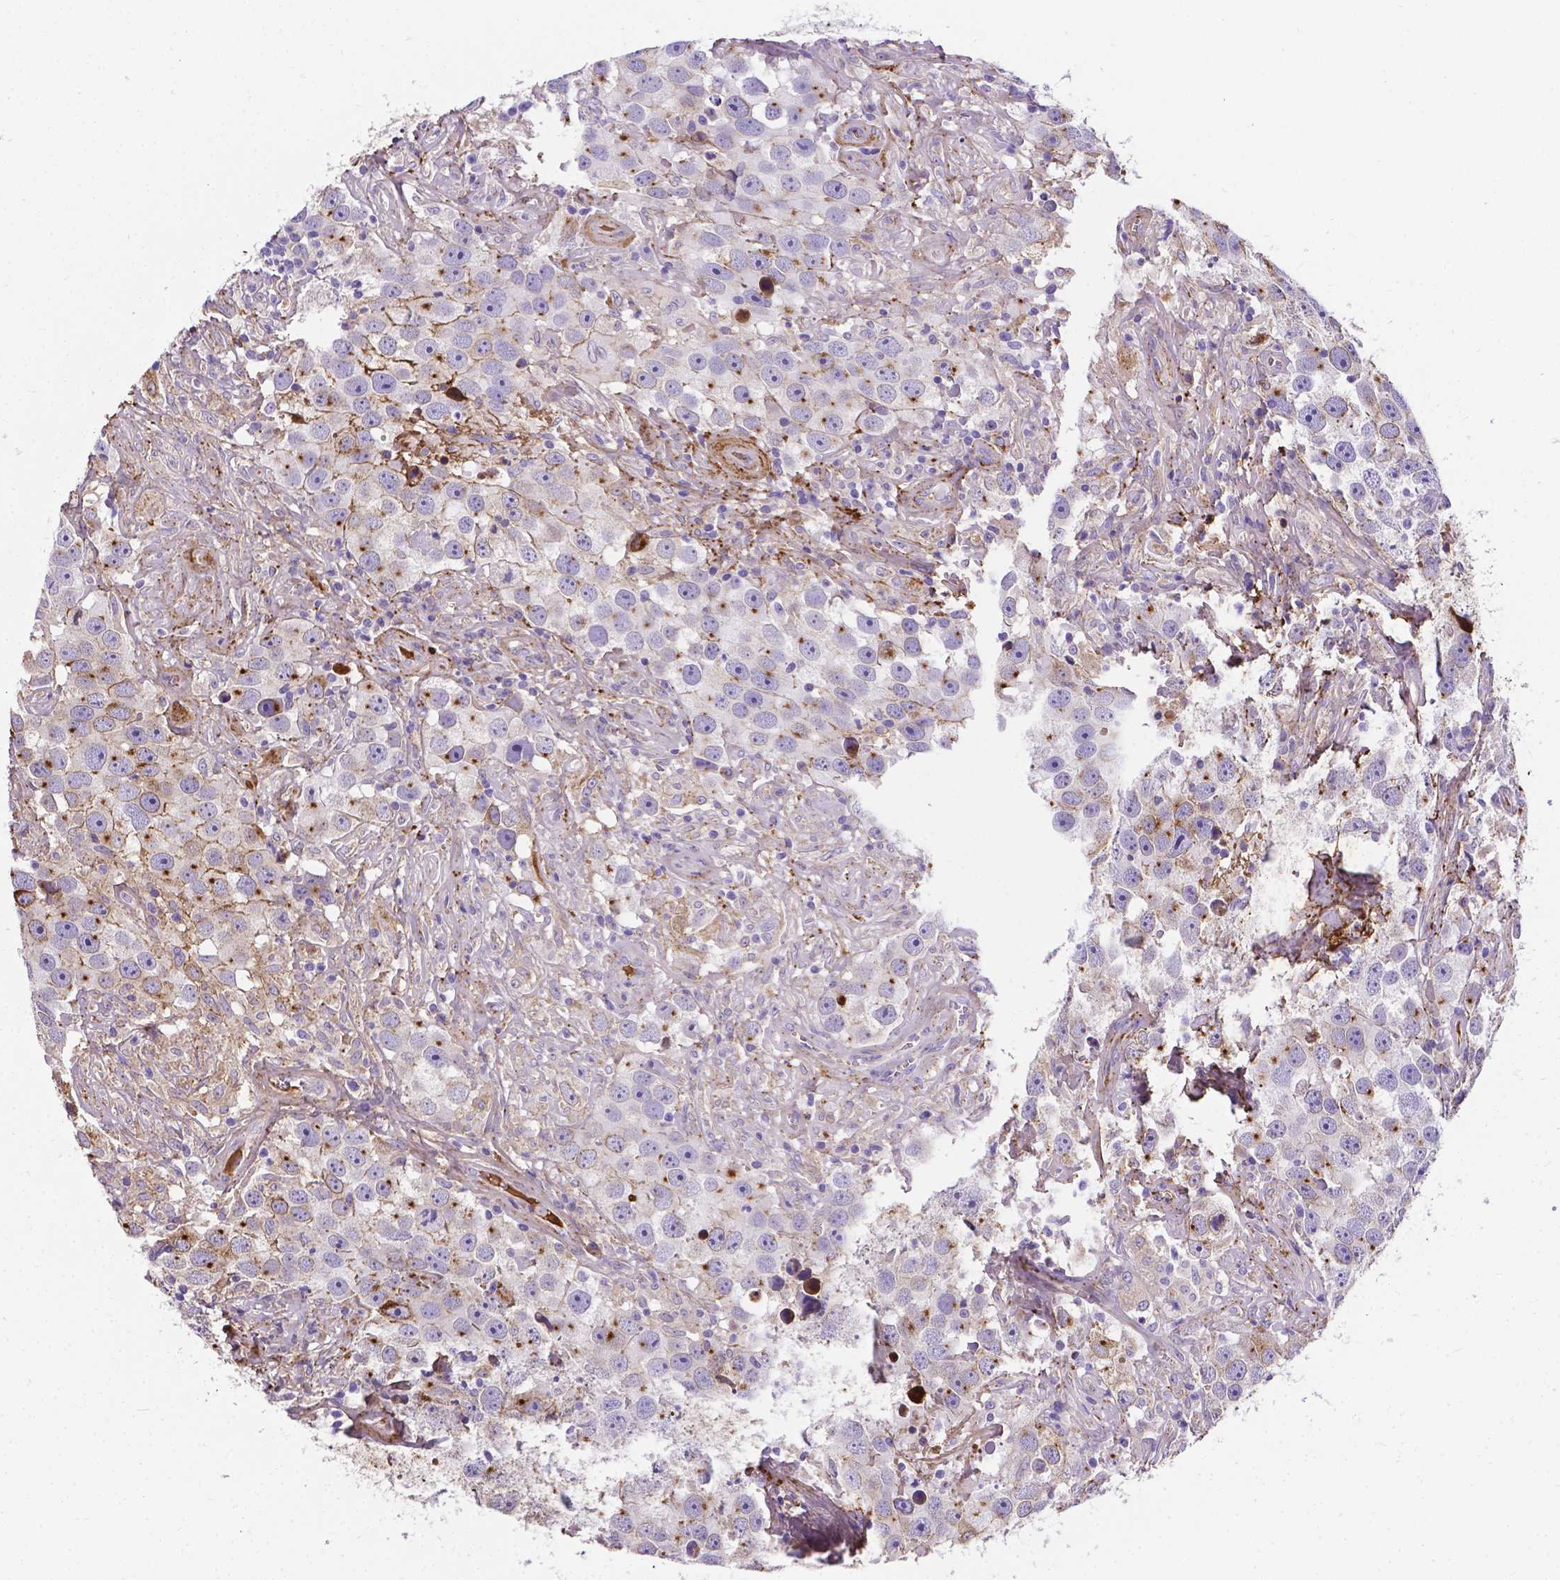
{"staining": {"intensity": "moderate", "quantity": "25%-75%", "location": "cytoplasmic/membranous"}, "tissue": "testis cancer", "cell_type": "Tumor cells", "image_type": "cancer", "snomed": [{"axis": "morphology", "description": "Seminoma, NOS"}, {"axis": "topography", "description": "Testis"}], "caption": "Human testis cancer stained for a protein (brown) exhibits moderate cytoplasmic/membranous positive positivity in approximately 25%-75% of tumor cells.", "gene": "APOE", "patient": {"sex": "male", "age": 49}}